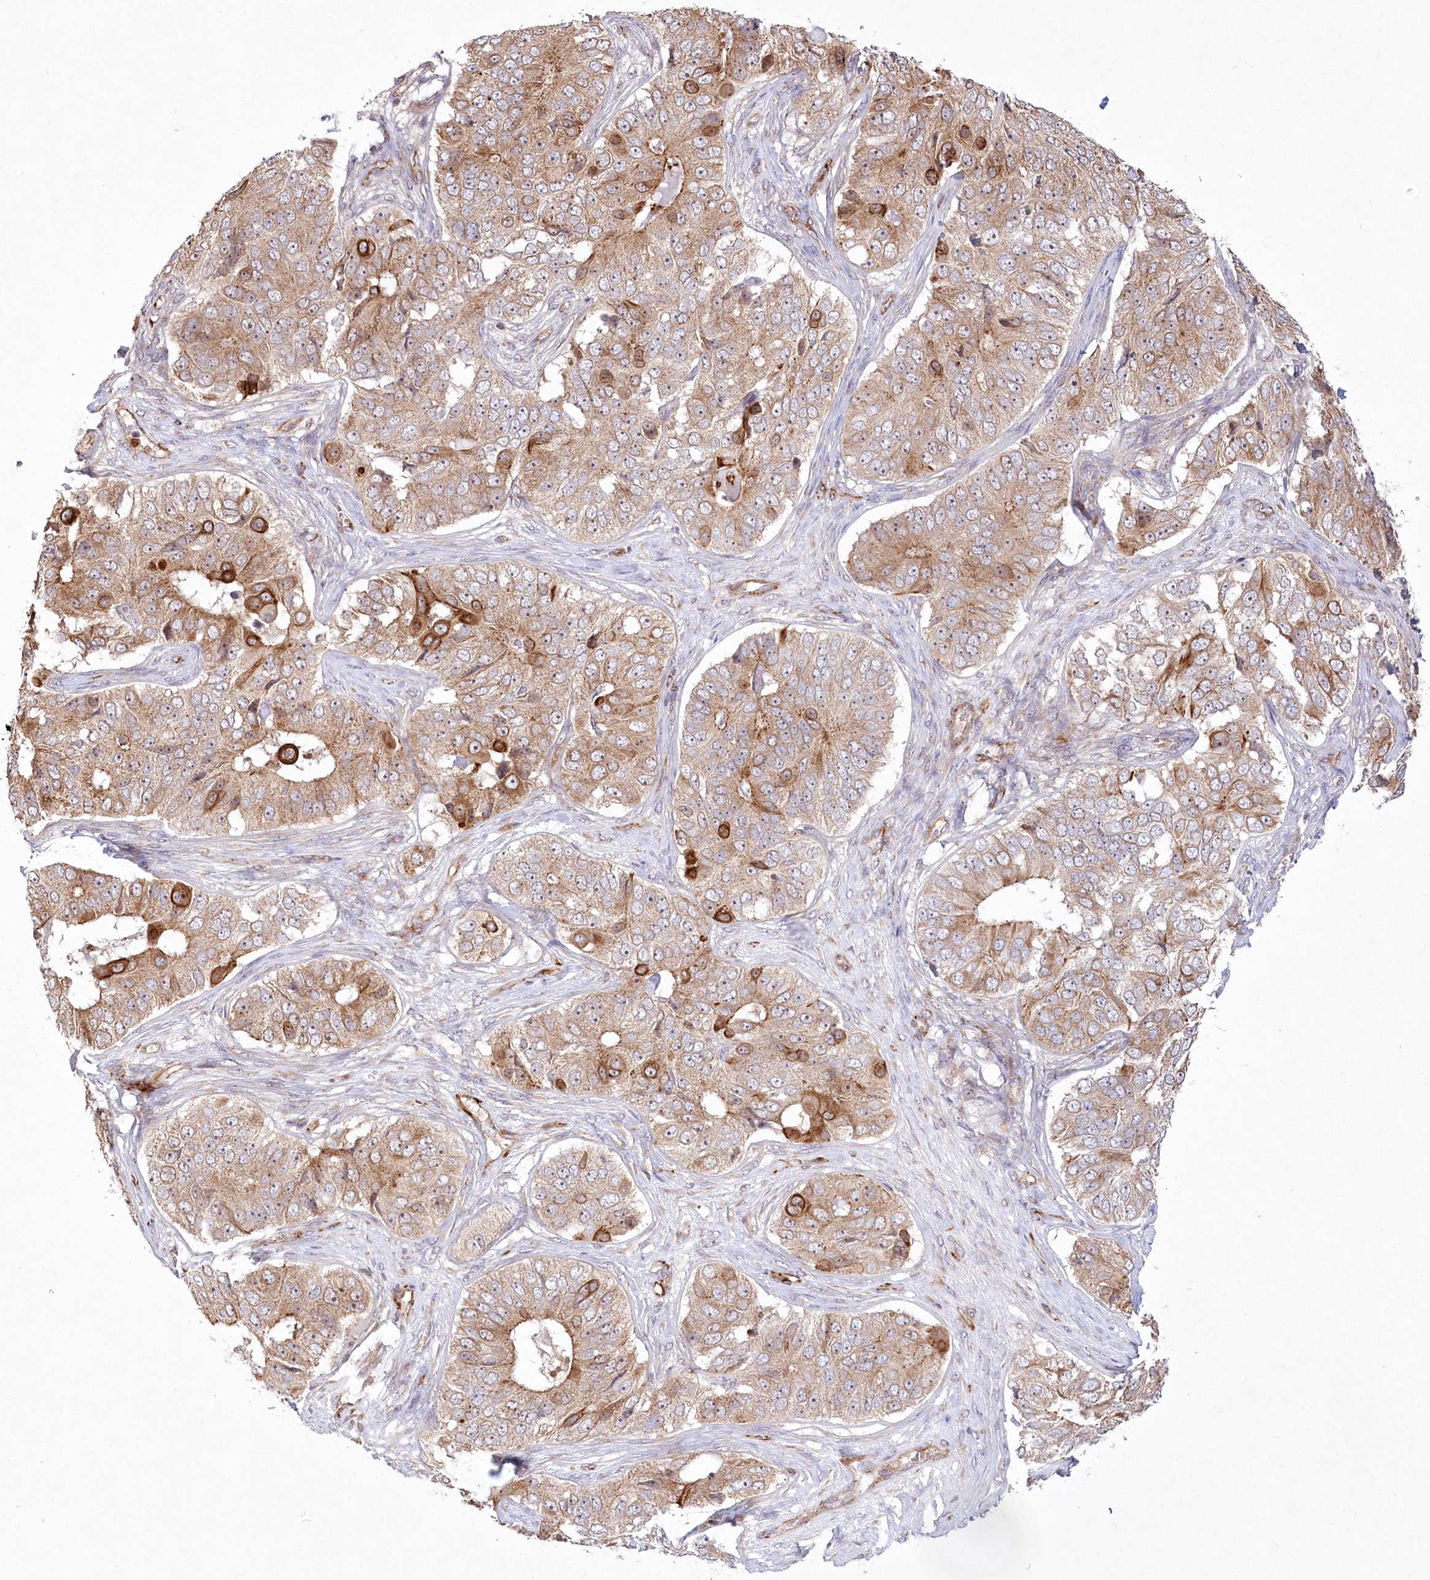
{"staining": {"intensity": "moderate", "quantity": ">75%", "location": "cytoplasmic/membranous"}, "tissue": "ovarian cancer", "cell_type": "Tumor cells", "image_type": "cancer", "snomed": [{"axis": "morphology", "description": "Carcinoma, endometroid"}, {"axis": "topography", "description": "Ovary"}], "caption": "Human endometroid carcinoma (ovarian) stained with a protein marker demonstrates moderate staining in tumor cells.", "gene": "COMMD3", "patient": {"sex": "female", "age": 51}}